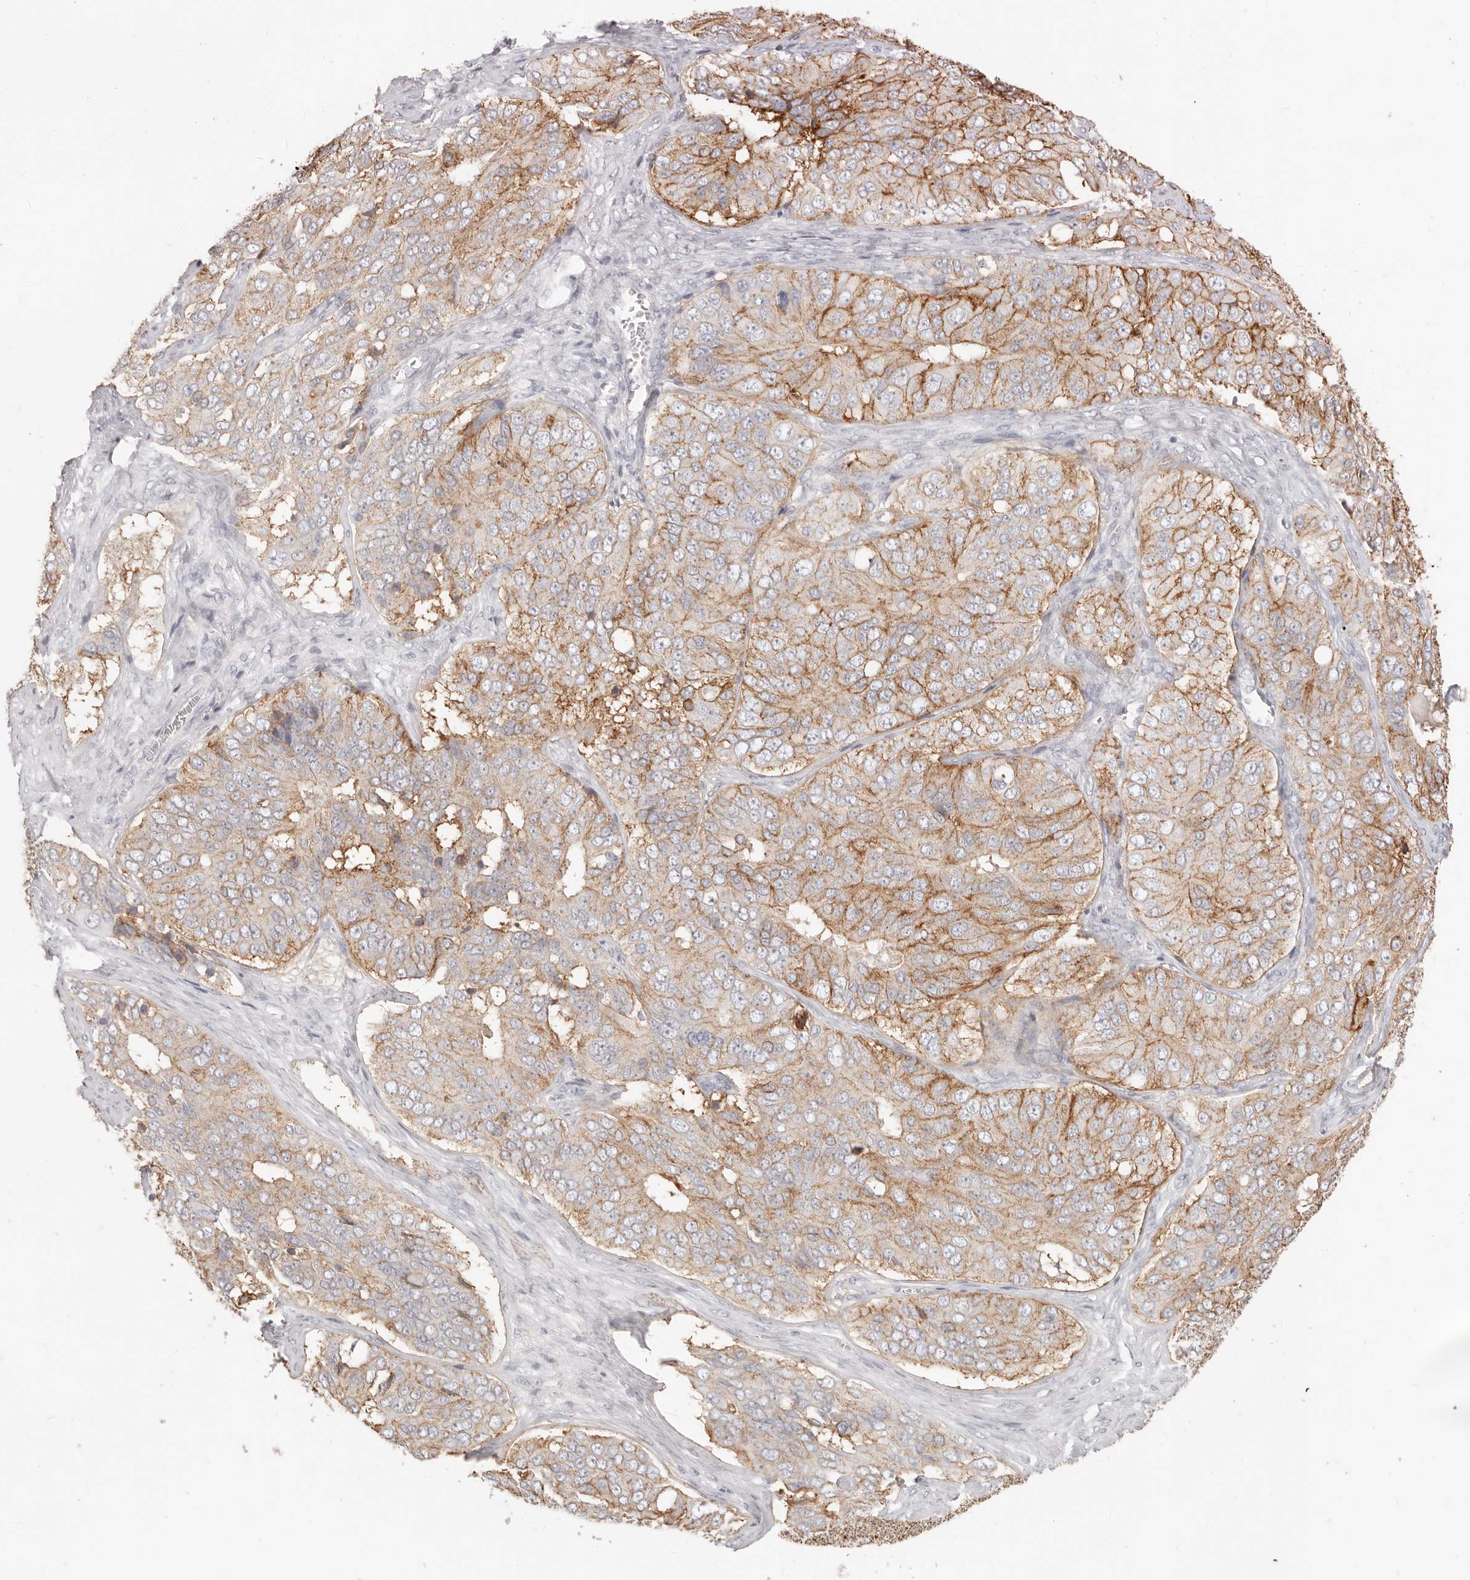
{"staining": {"intensity": "moderate", "quantity": ">75%", "location": "cytoplasmic/membranous"}, "tissue": "ovarian cancer", "cell_type": "Tumor cells", "image_type": "cancer", "snomed": [{"axis": "morphology", "description": "Carcinoma, endometroid"}, {"axis": "topography", "description": "Ovary"}], "caption": "Ovarian cancer (endometroid carcinoma) stained with a brown dye demonstrates moderate cytoplasmic/membranous positive expression in about >75% of tumor cells.", "gene": "EPCAM", "patient": {"sex": "female", "age": 51}}